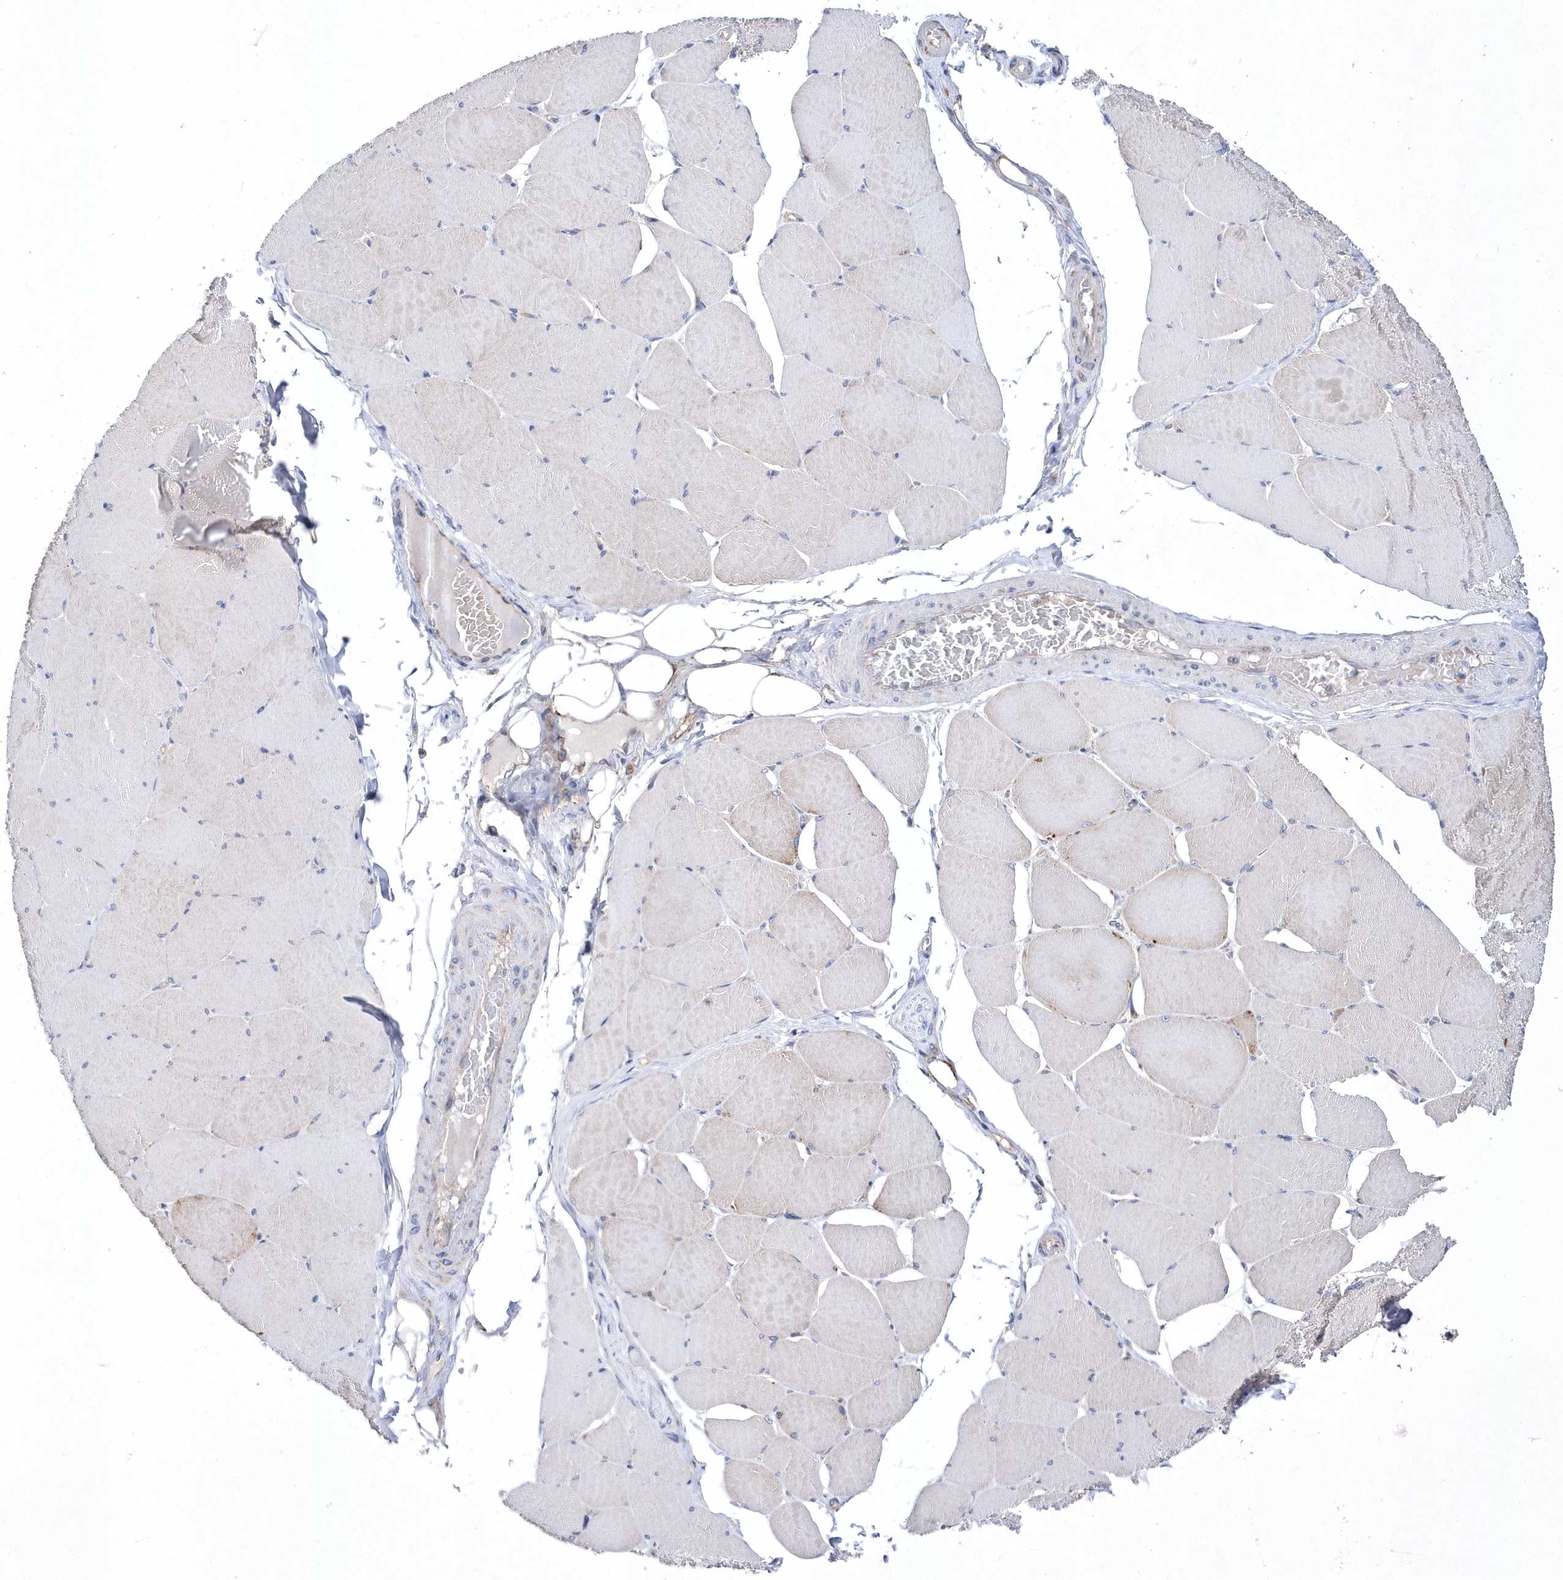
{"staining": {"intensity": "weak", "quantity": "<25%", "location": "cytoplasmic/membranous"}, "tissue": "skeletal muscle", "cell_type": "Myocytes", "image_type": "normal", "snomed": [{"axis": "morphology", "description": "Normal tissue, NOS"}, {"axis": "topography", "description": "Skeletal muscle"}, {"axis": "topography", "description": "Head-Neck"}], "caption": "Immunohistochemical staining of unremarkable human skeletal muscle exhibits no significant staining in myocytes.", "gene": "JKAMP", "patient": {"sex": "male", "age": 66}}